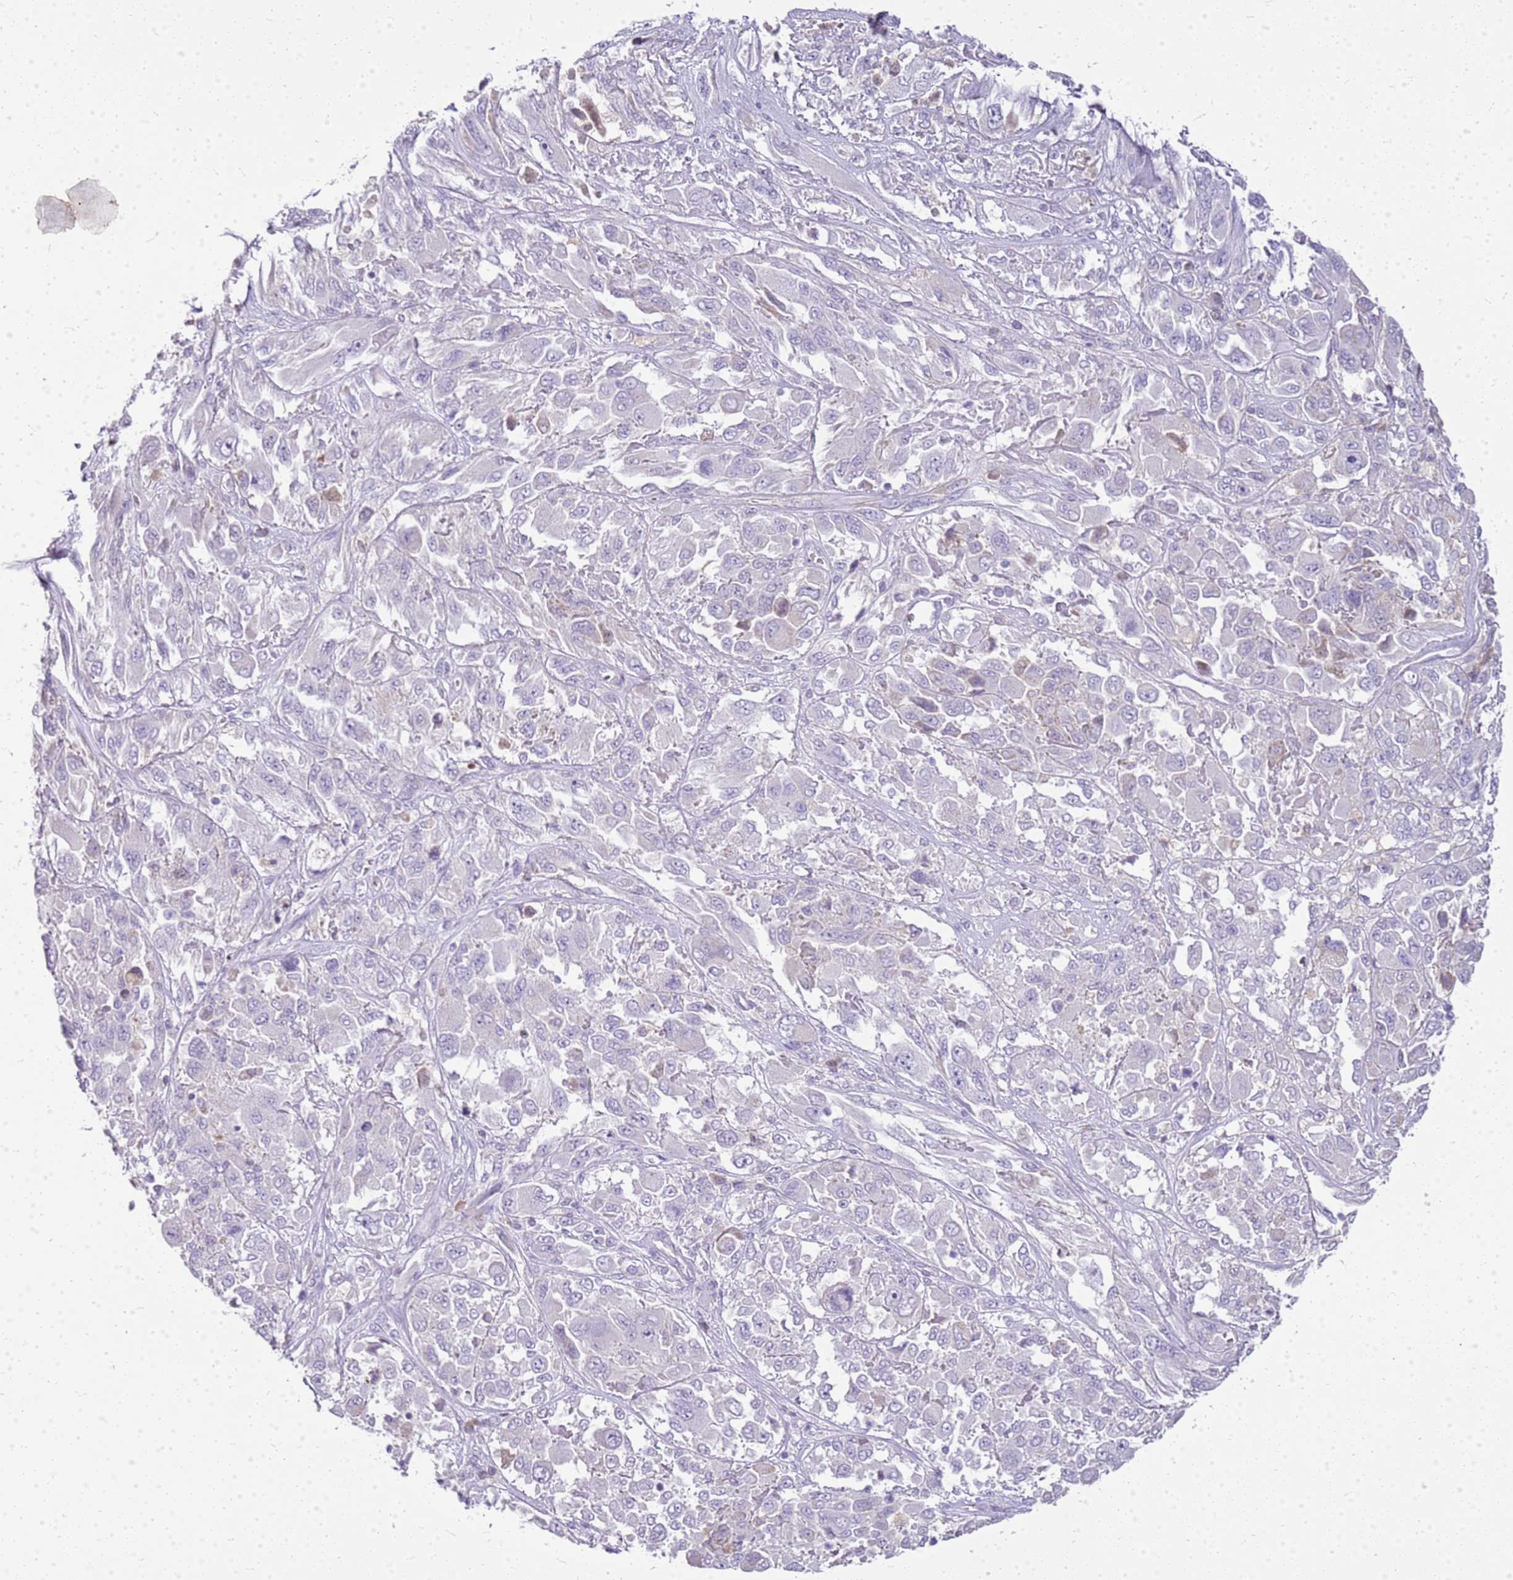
{"staining": {"intensity": "negative", "quantity": "none", "location": "none"}, "tissue": "melanoma", "cell_type": "Tumor cells", "image_type": "cancer", "snomed": [{"axis": "morphology", "description": "Malignant melanoma, NOS"}, {"axis": "topography", "description": "Skin"}], "caption": "This micrograph is of melanoma stained with immunohistochemistry (IHC) to label a protein in brown with the nuclei are counter-stained blue. There is no staining in tumor cells.", "gene": "FABP2", "patient": {"sex": "female", "age": 91}}